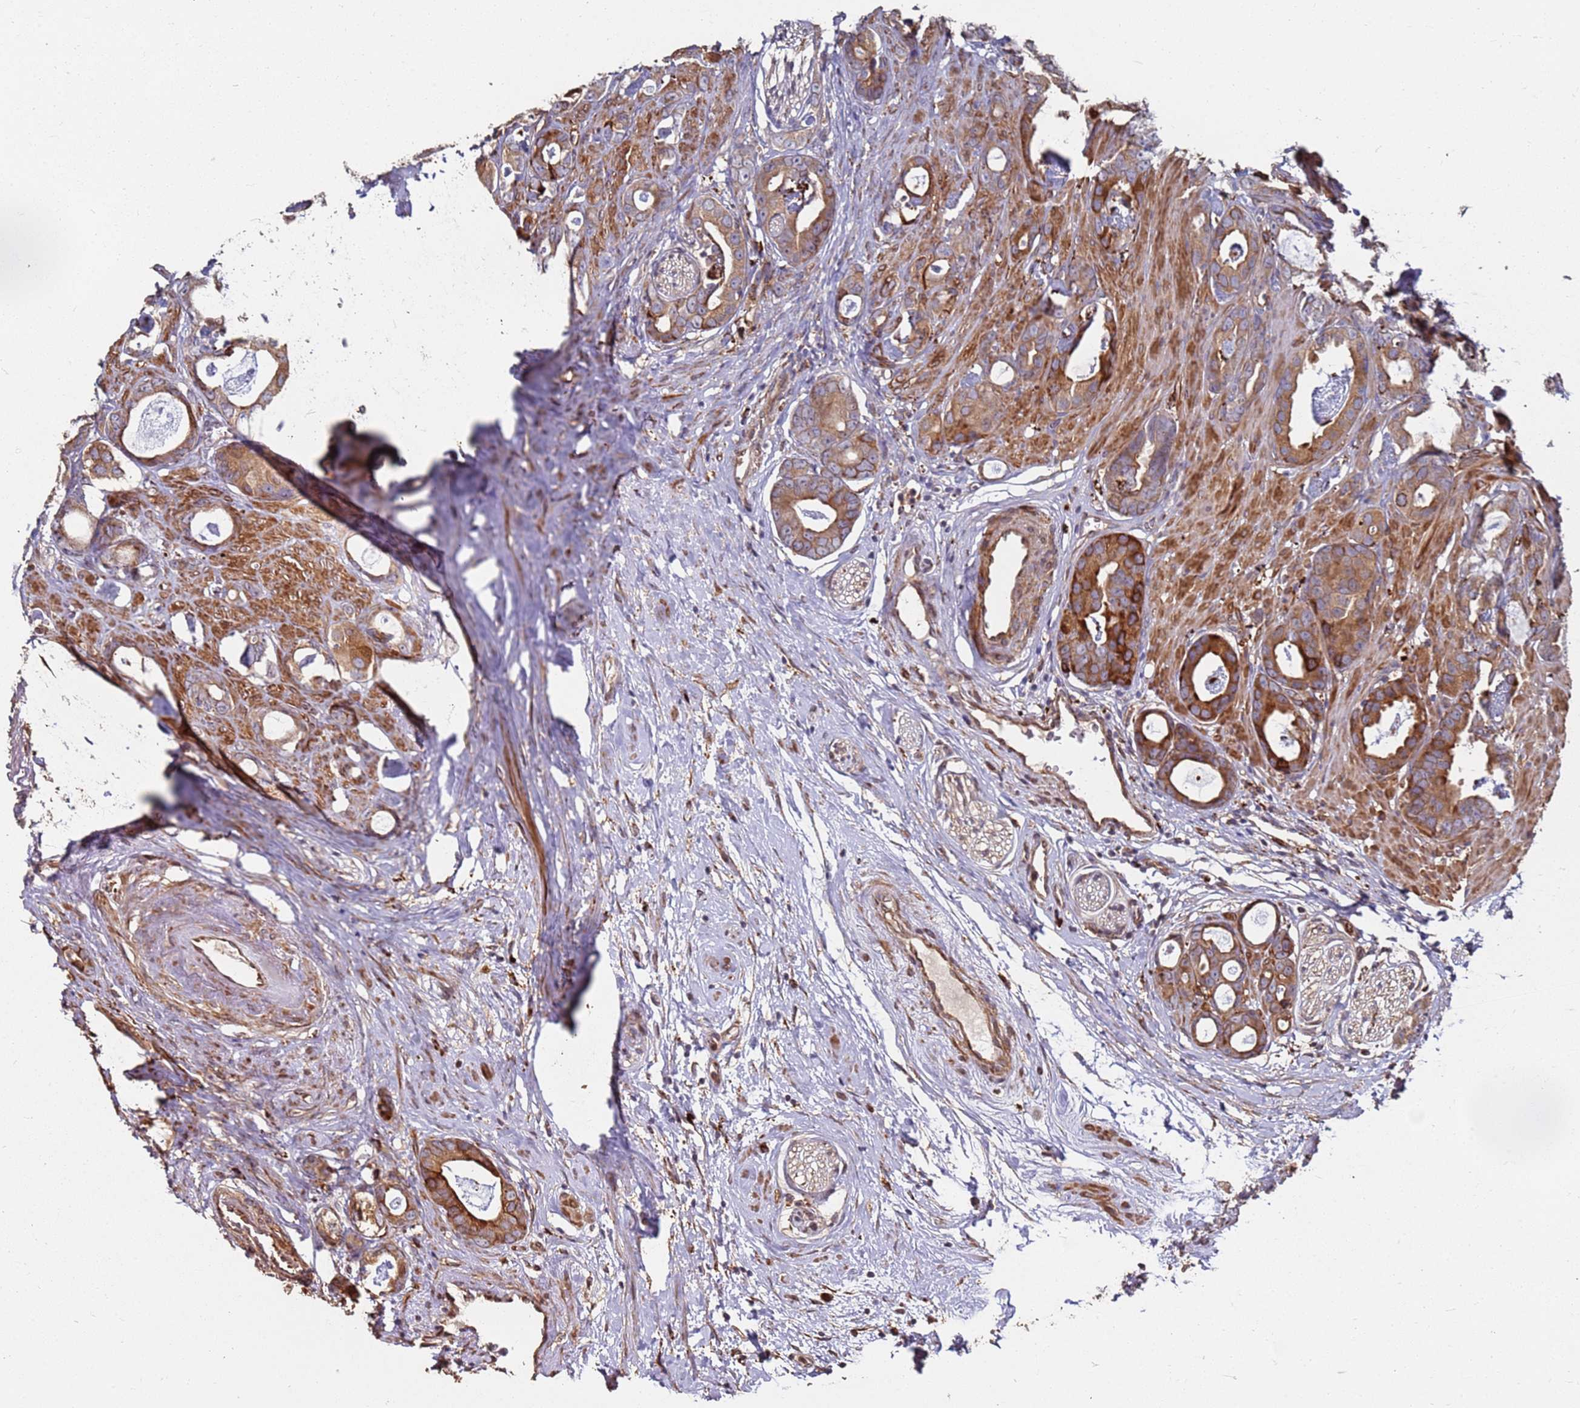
{"staining": {"intensity": "strong", "quantity": ">75%", "location": "cytoplasmic/membranous"}, "tissue": "prostate cancer", "cell_type": "Tumor cells", "image_type": "cancer", "snomed": [{"axis": "morphology", "description": "Adenocarcinoma, Low grade"}, {"axis": "topography", "description": "Prostate"}], "caption": "A brown stain shows strong cytoplasmic/membranous staining of a protein in human prostate cancer (low-grade adenocarcinoma) tumor cells.", "gene": "LACC1", "patient": {"sex": "male", "age": 63}}